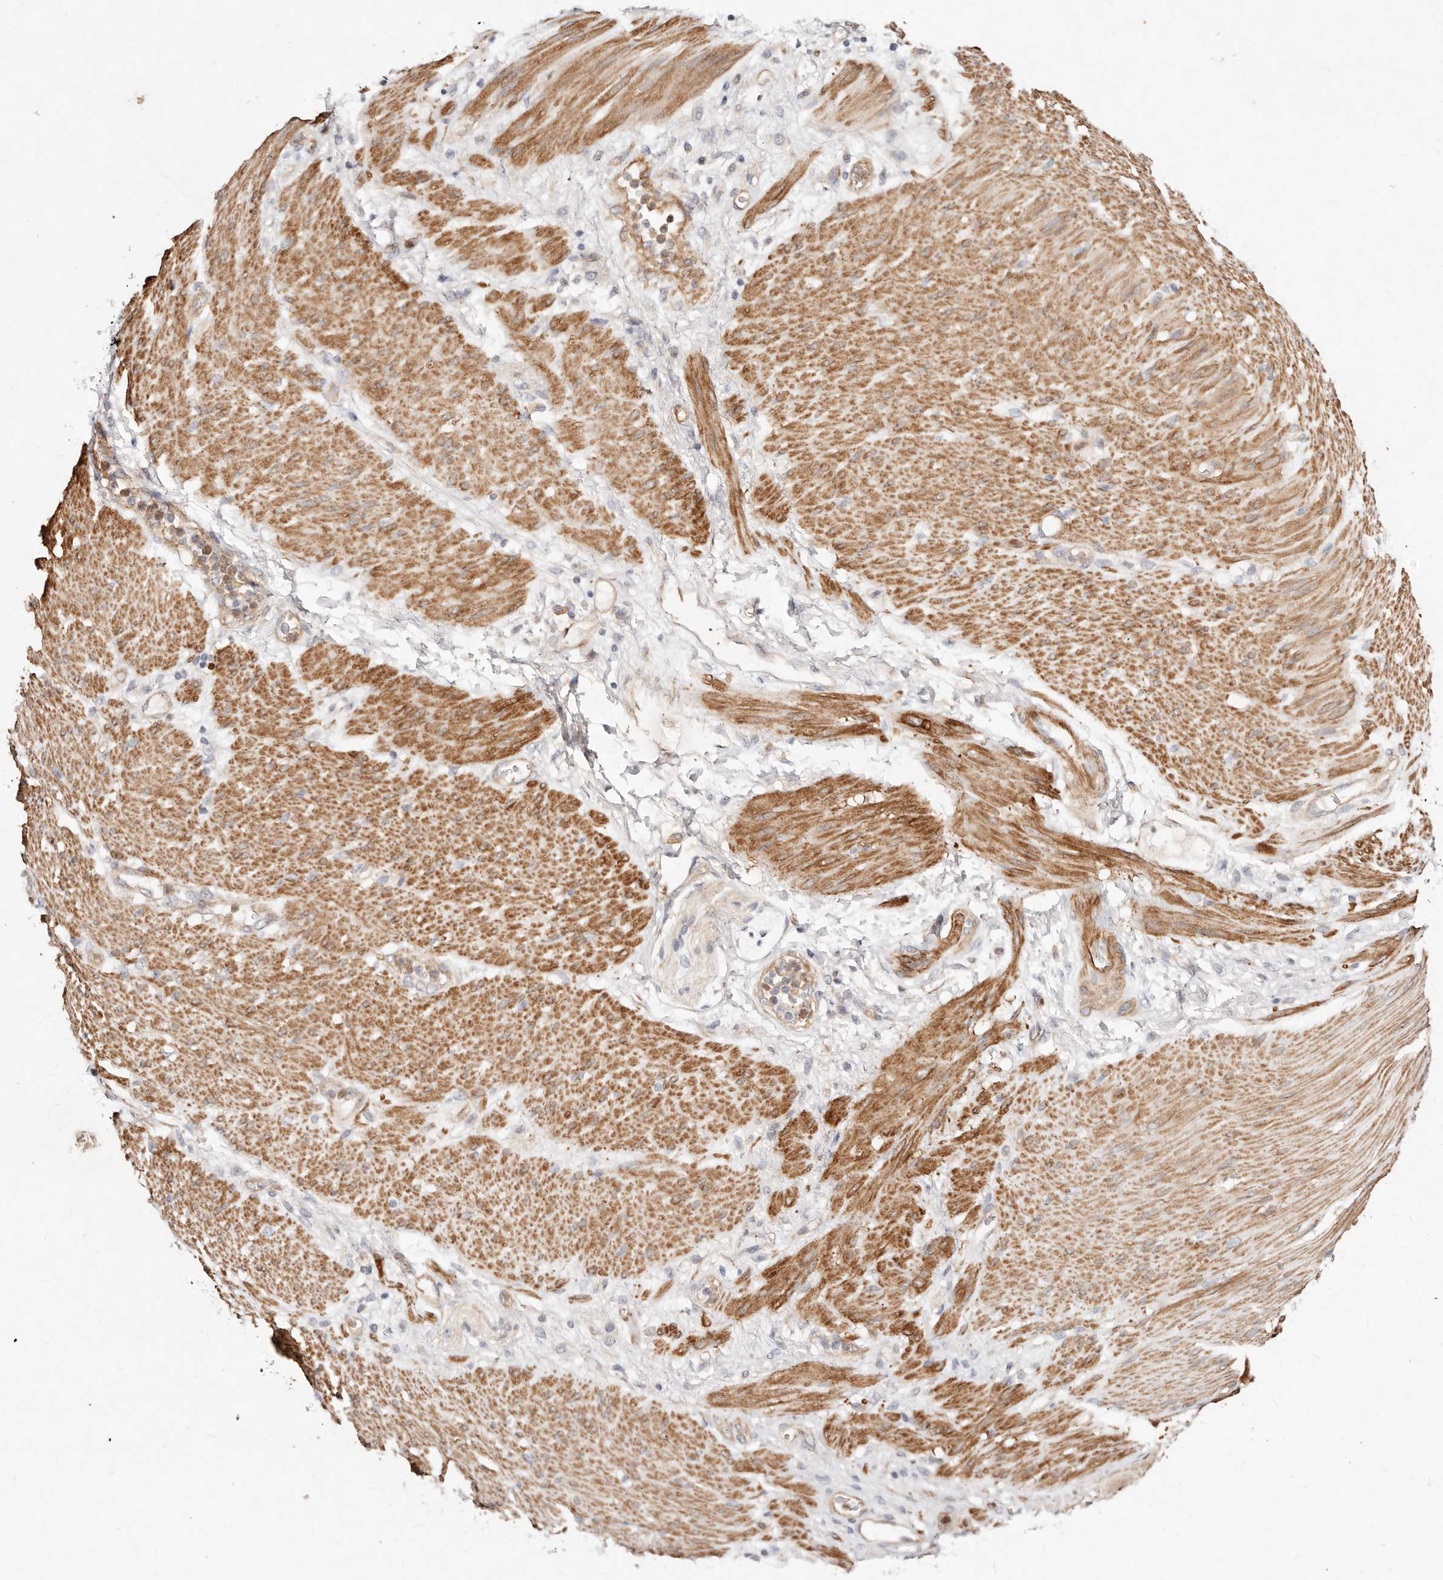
{"staining": {"intensity": "negative", "quantity": "none", "location": "none"}, "tissue": "stomach cancer", "cell_type": "Tumor cells", "image_type": "cancer", "snomed": [{"axis": "morphology", "description": "Adenocarcinoma, NOS"}, {"axis": "topography", "description": "Stomach"}], "caption": "Protein analysis of stomach adenocarcinoma reveals no significant expression in tumor cells.", "gene": "MTMR11", "patient": {"sex": "female", "age": 73}}